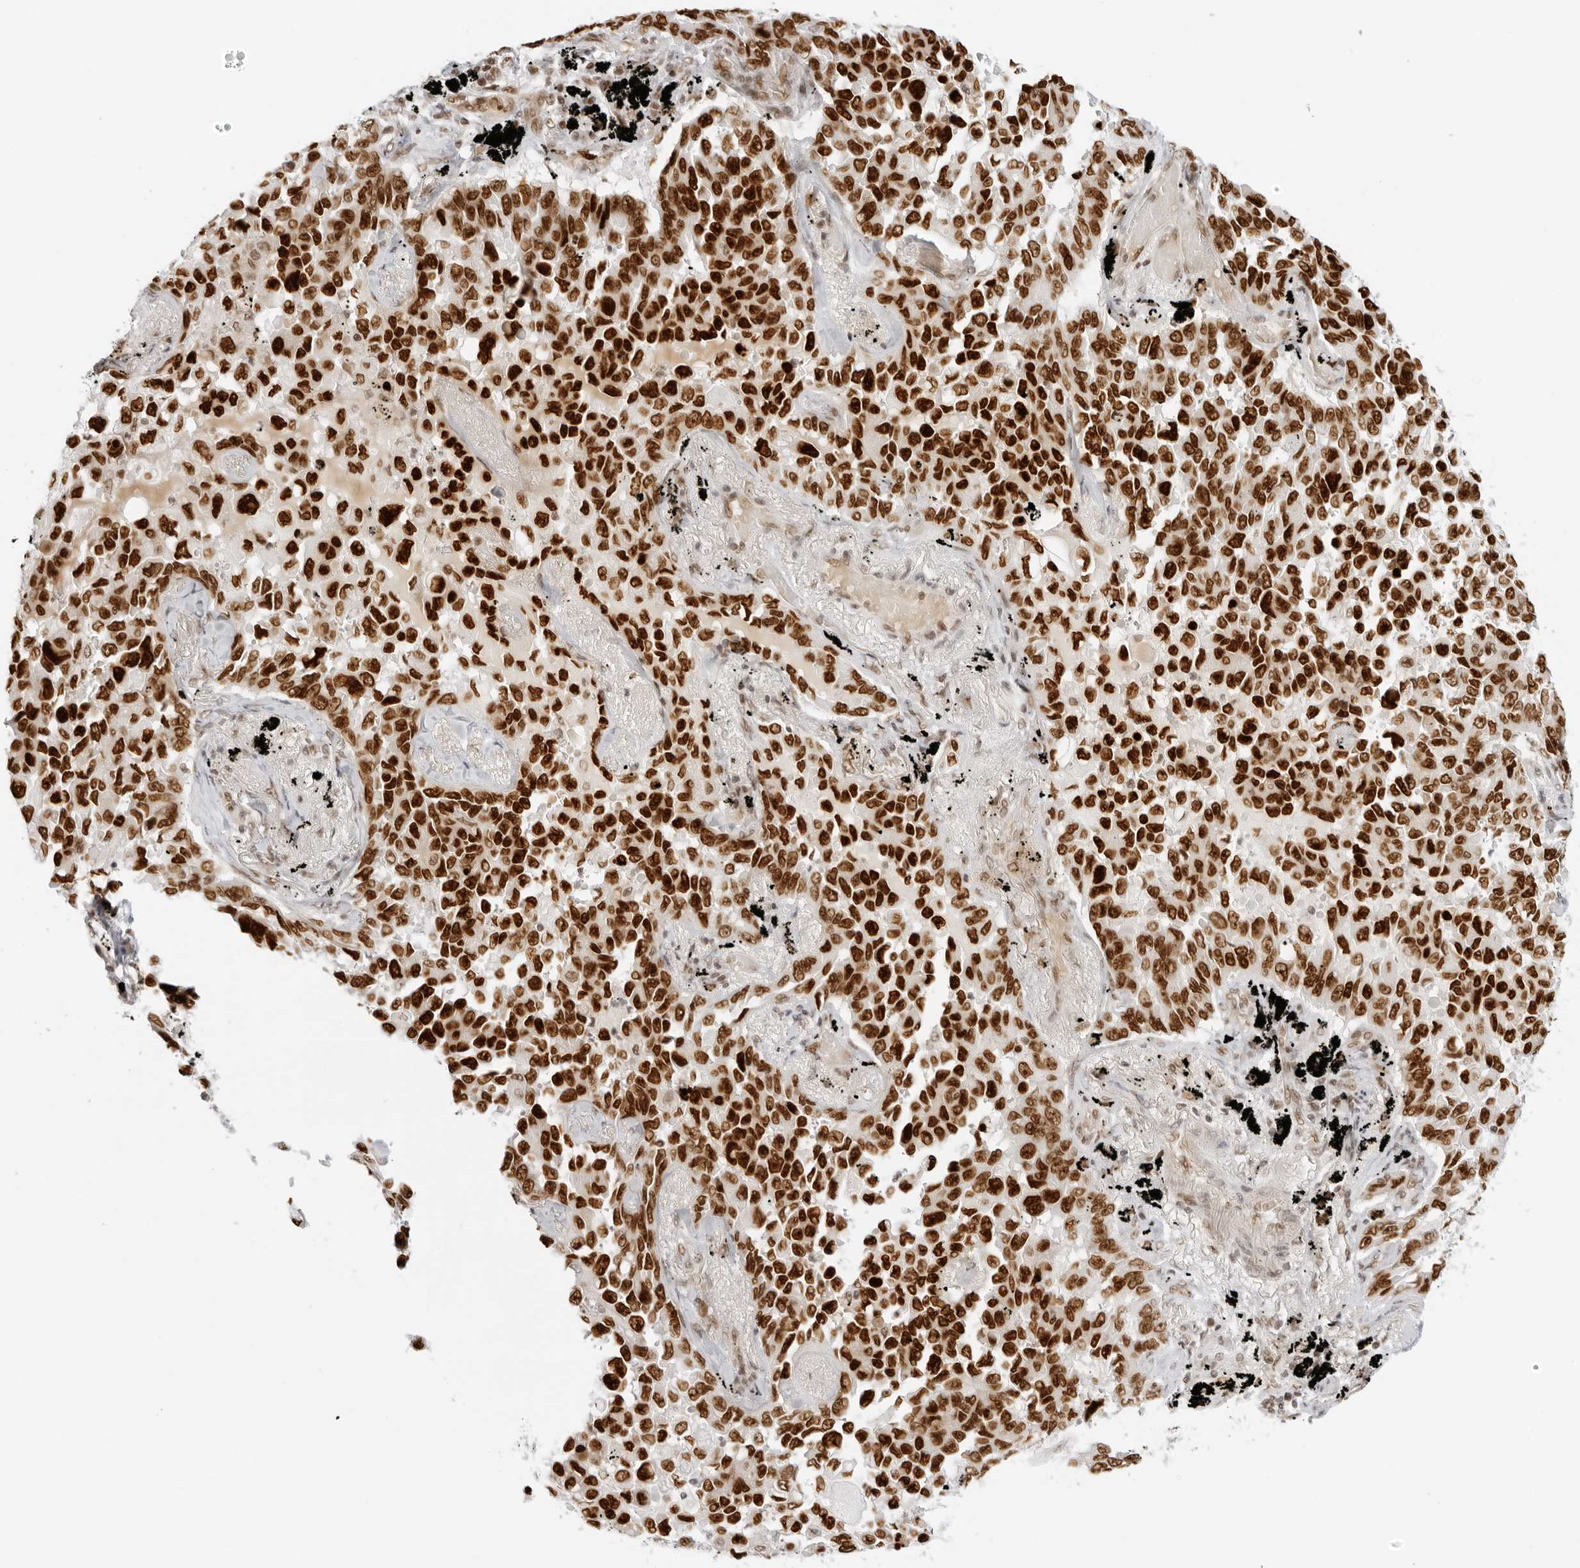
{"staining": {"intensity": "strong", "quantity": ">75%", "location": "nuclear"}, "tissue": "lung cancer", "cell_type": "Tumor cells", "image_type": "cancer", "snomed": [{"axis": "morphology", "description": "Adenocarcinoma, NOS"}, {"axis": "topography", "description": "Lung"}], "caption": "Tumor cells demonstrate strong nuclear staining in approximately >75% of cells in lung cancer.", "gene": "RCC1", "patient": {"sex": "female", "age": 67}}